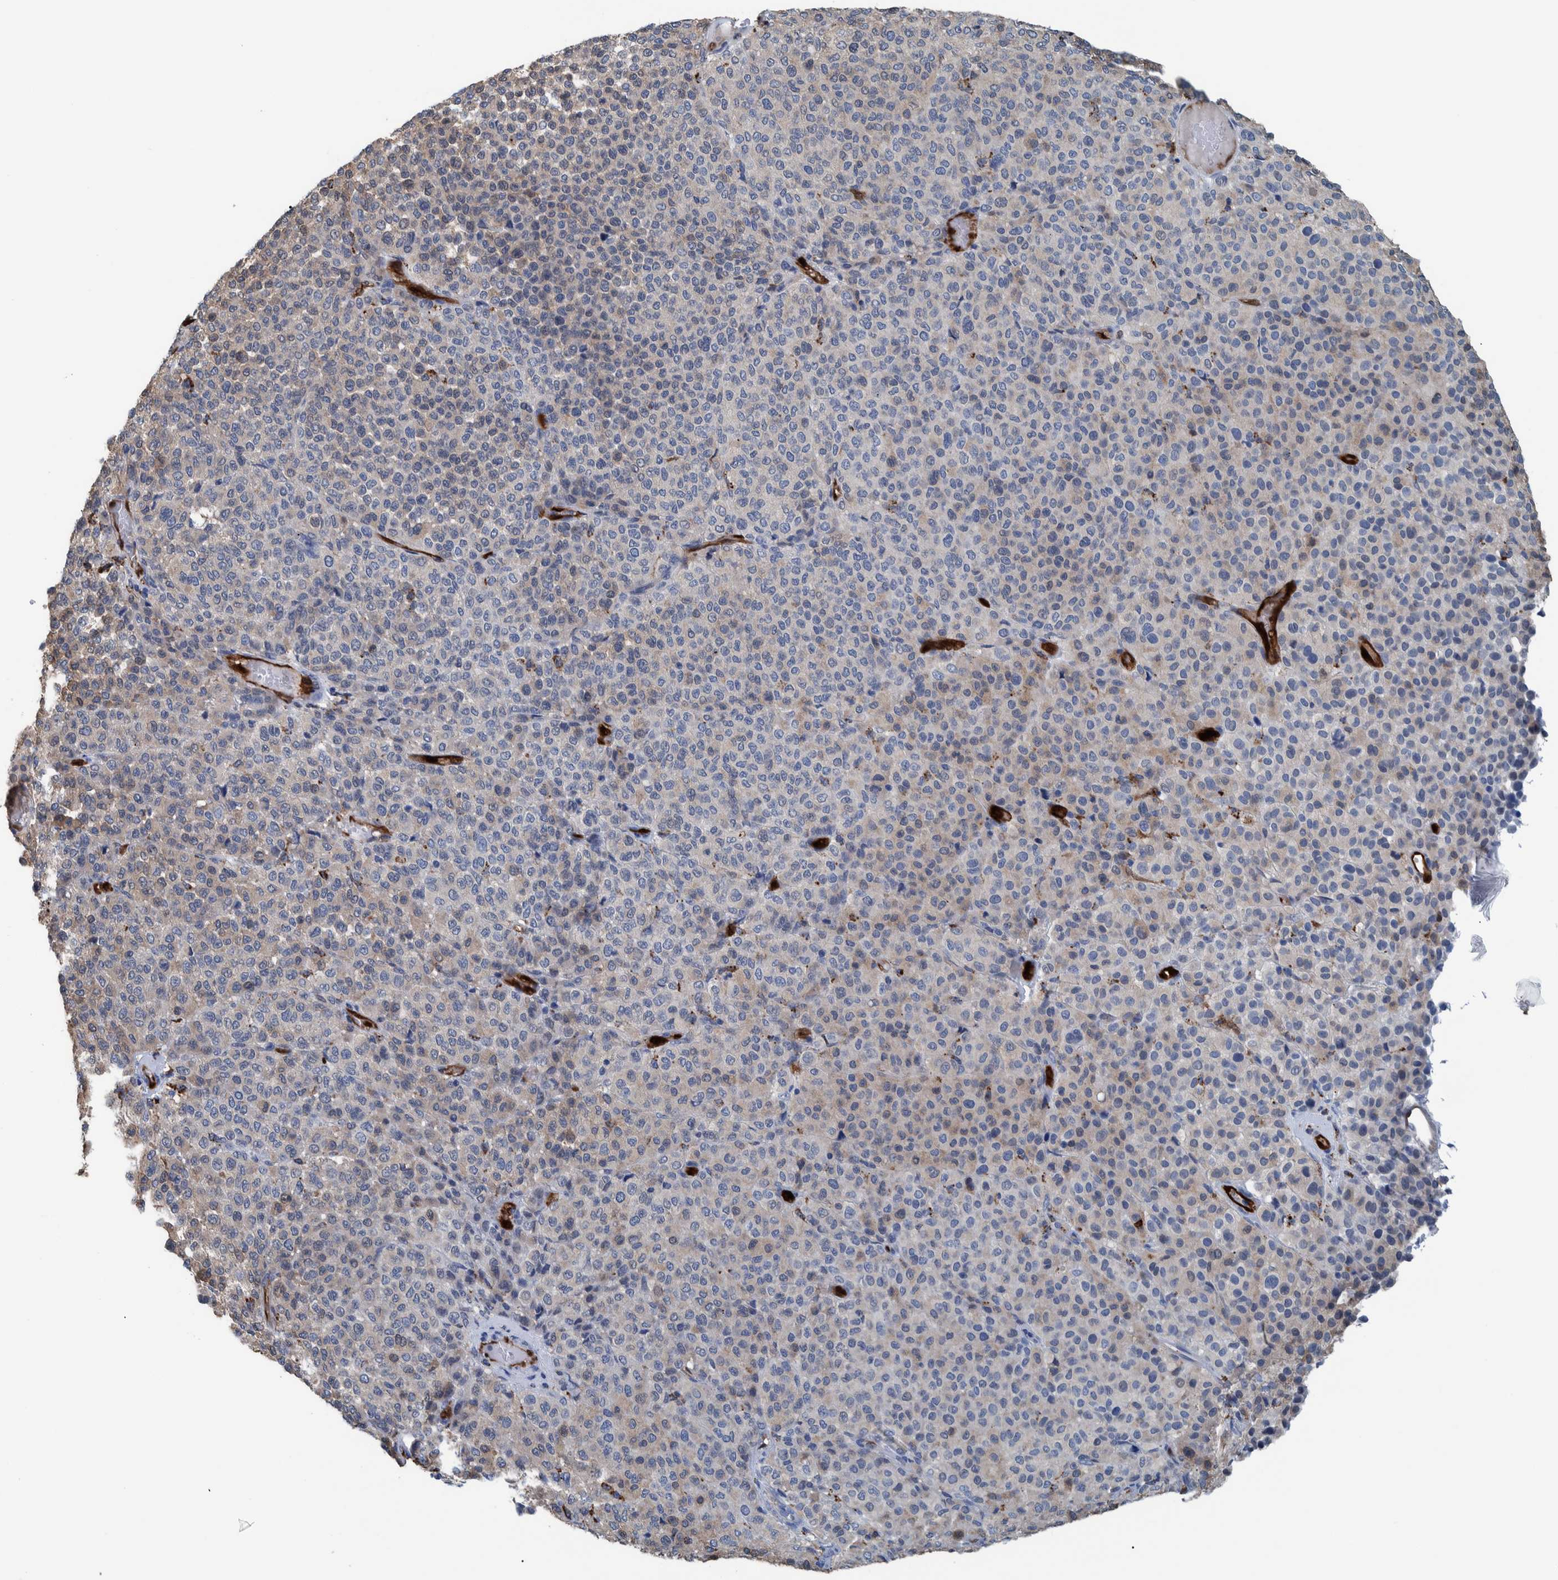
{"staining": {"intensity": "negative", "quantity": "none", "location": "none"}, "tissue": "melanoma", "cell_type": "Tumor cells", "image_type": "cancer", "snomed": [{"axis": "morphology", "description": "Malignant melanoma, Metastatic site"}, {"axis": "topography", "description": "Pancreas"}], "caption": "Malignant melanoma (metastatic site) stained for a protein using IHC shows no positivity tumor cells.", "gene": "IDO1", "patient": {"sex": "female", "age": 30}}